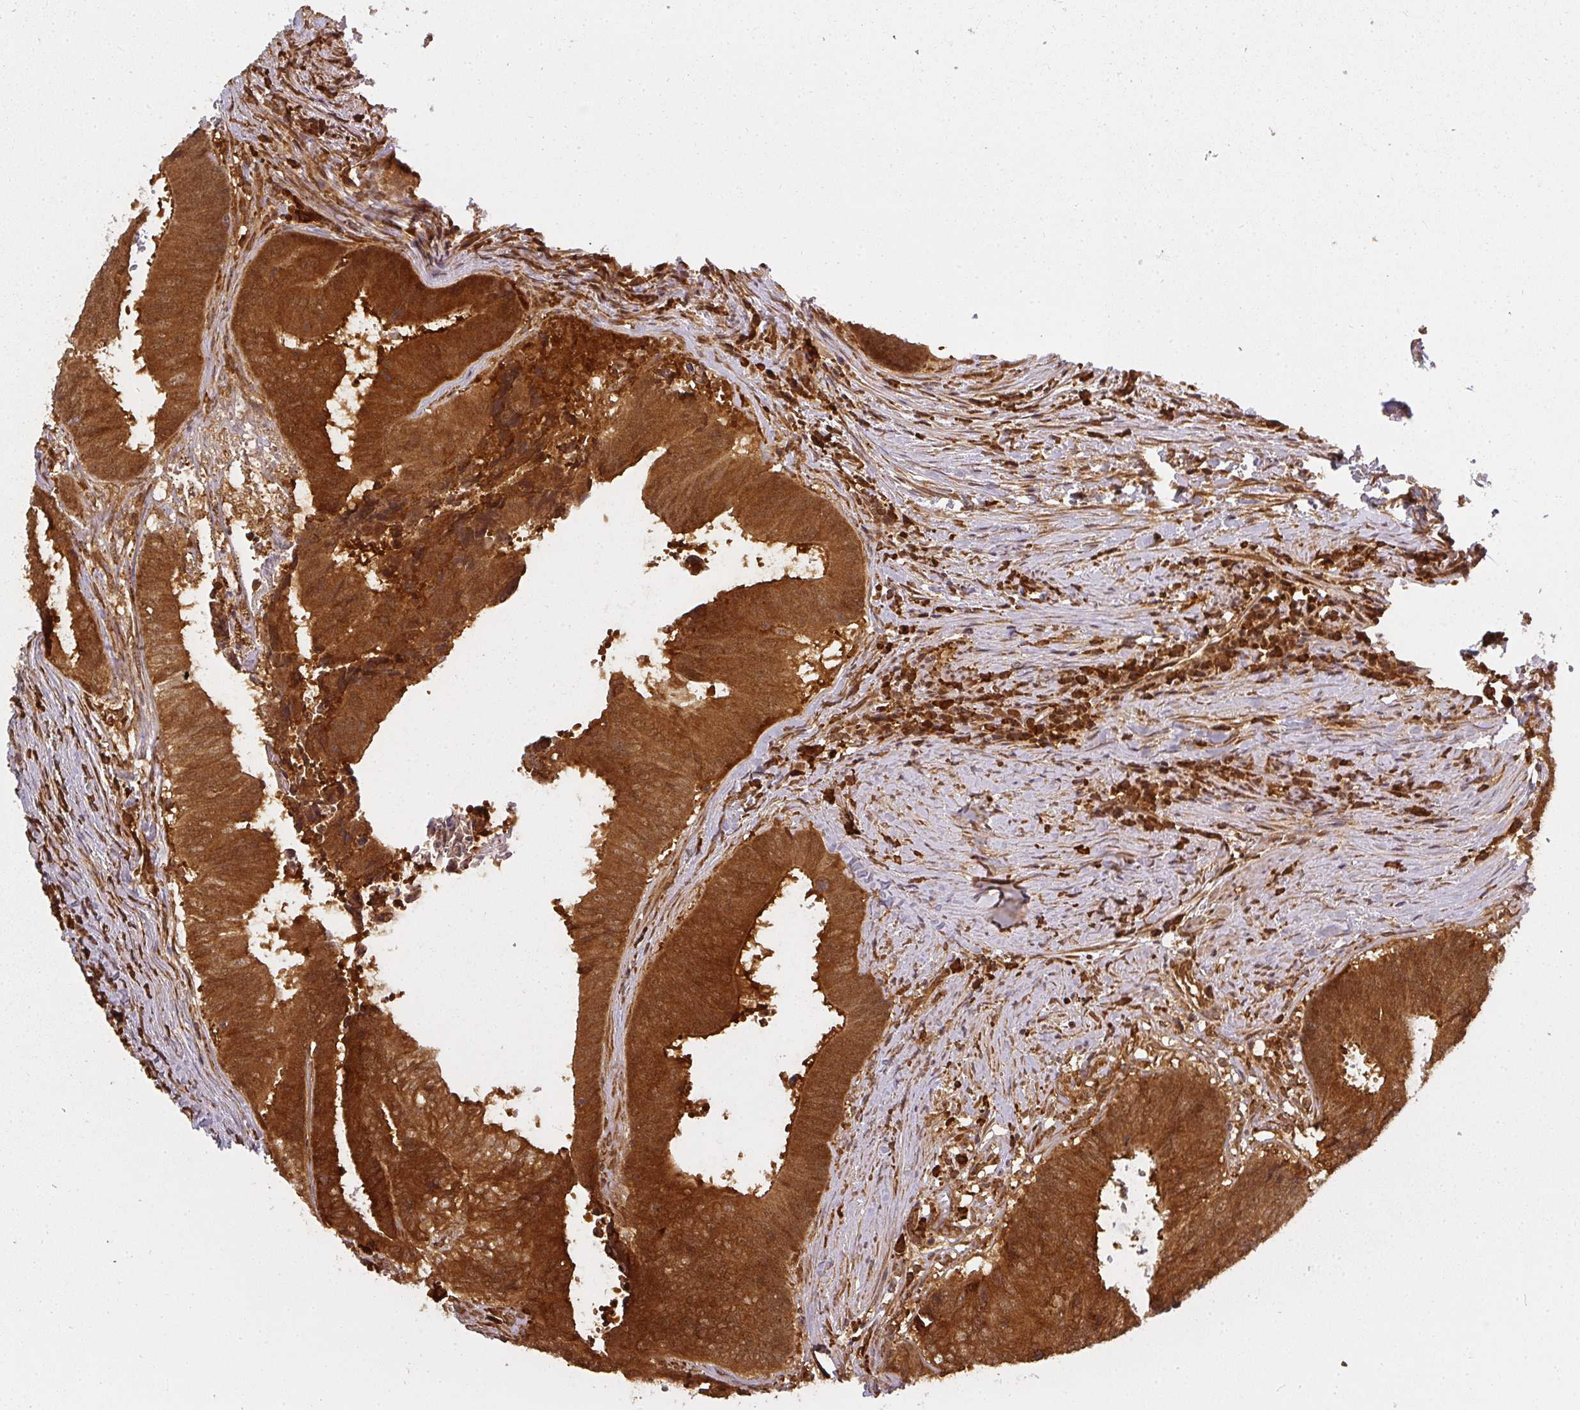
{"staining": {"intensity": "strong", "quantity": ">75%", "location": "cytoplasmic/membranous"}, "tissue": "colorectal cancer", "cell_type": "Tumor cells", "image_type": "cancer", "snomed": [{"axis": "morphology", "description": "Adenocarcinoma, NOS"}, {"axis": "topography", "description": "Rectum"}], "caption": "Brown immunohistochemical staining in colorectal cancer reveals strong cytoplasmic/membranous expression in approximately >75% of tumor cells.", "gene": "PPP6R3", "patient": {"sex": "male", "age": 72}}